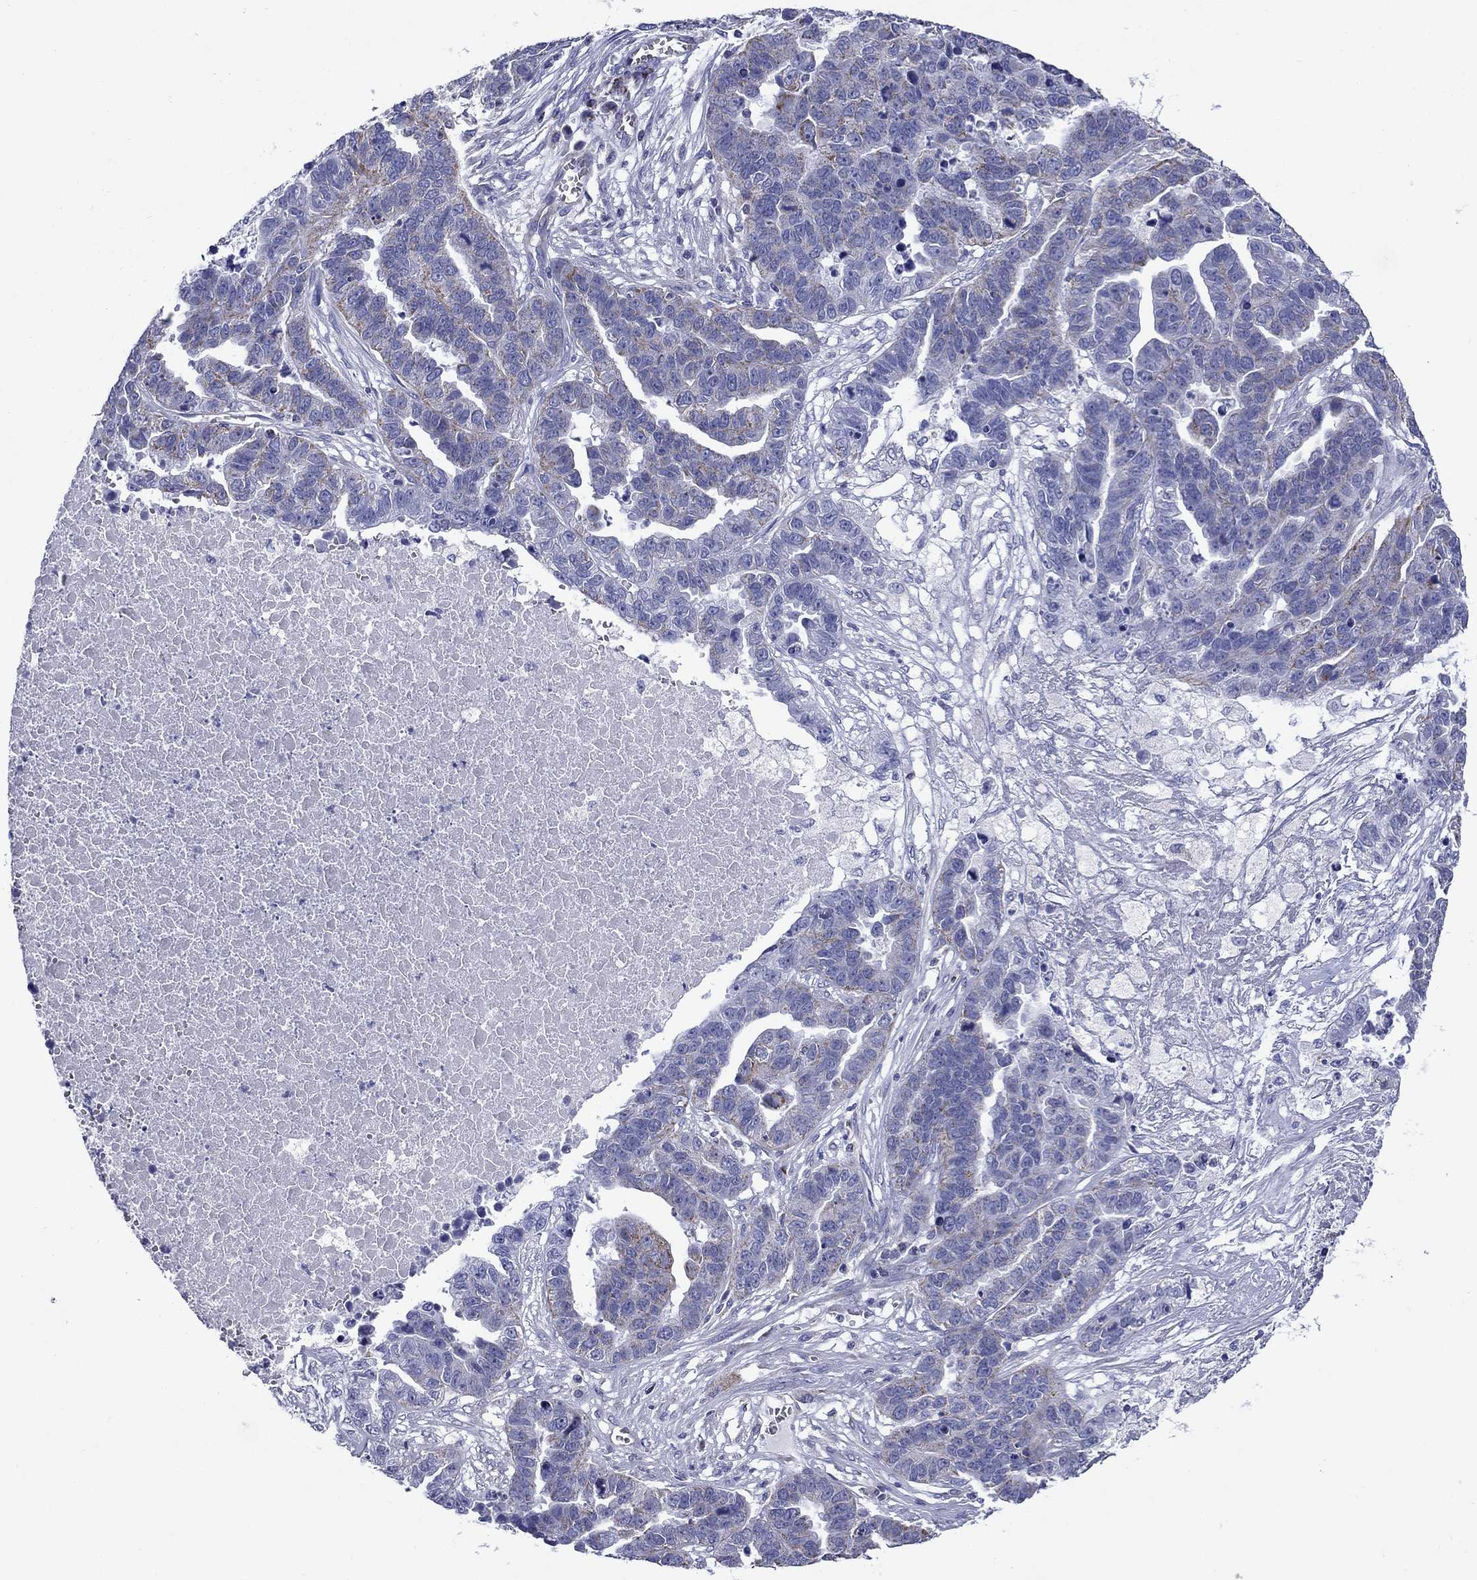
{"staining": {"intensity": "moderate", "quantity": "<25%", "location": "cytoplasmic/membranous"}, "tissue": "ovarian cancer", "cell_type": "Tumor cells", "image_type": "cancer", "snomed": [{"axis": "morphology", "description": "Cystadenocarcinoma, serous, NOS"}, {"axis": "topography", "description": "Ovary"}], "caption": "Moderate cytoplasmic/membranous protein expression is seen in approximately <25% of tumor cells in ovarian serous cystadenocarcinoma. (DAB IHC with brightfield microscopy, high magnification).", "gene": "ACADSB", "patient": {"sex": "female", "age": 87}}